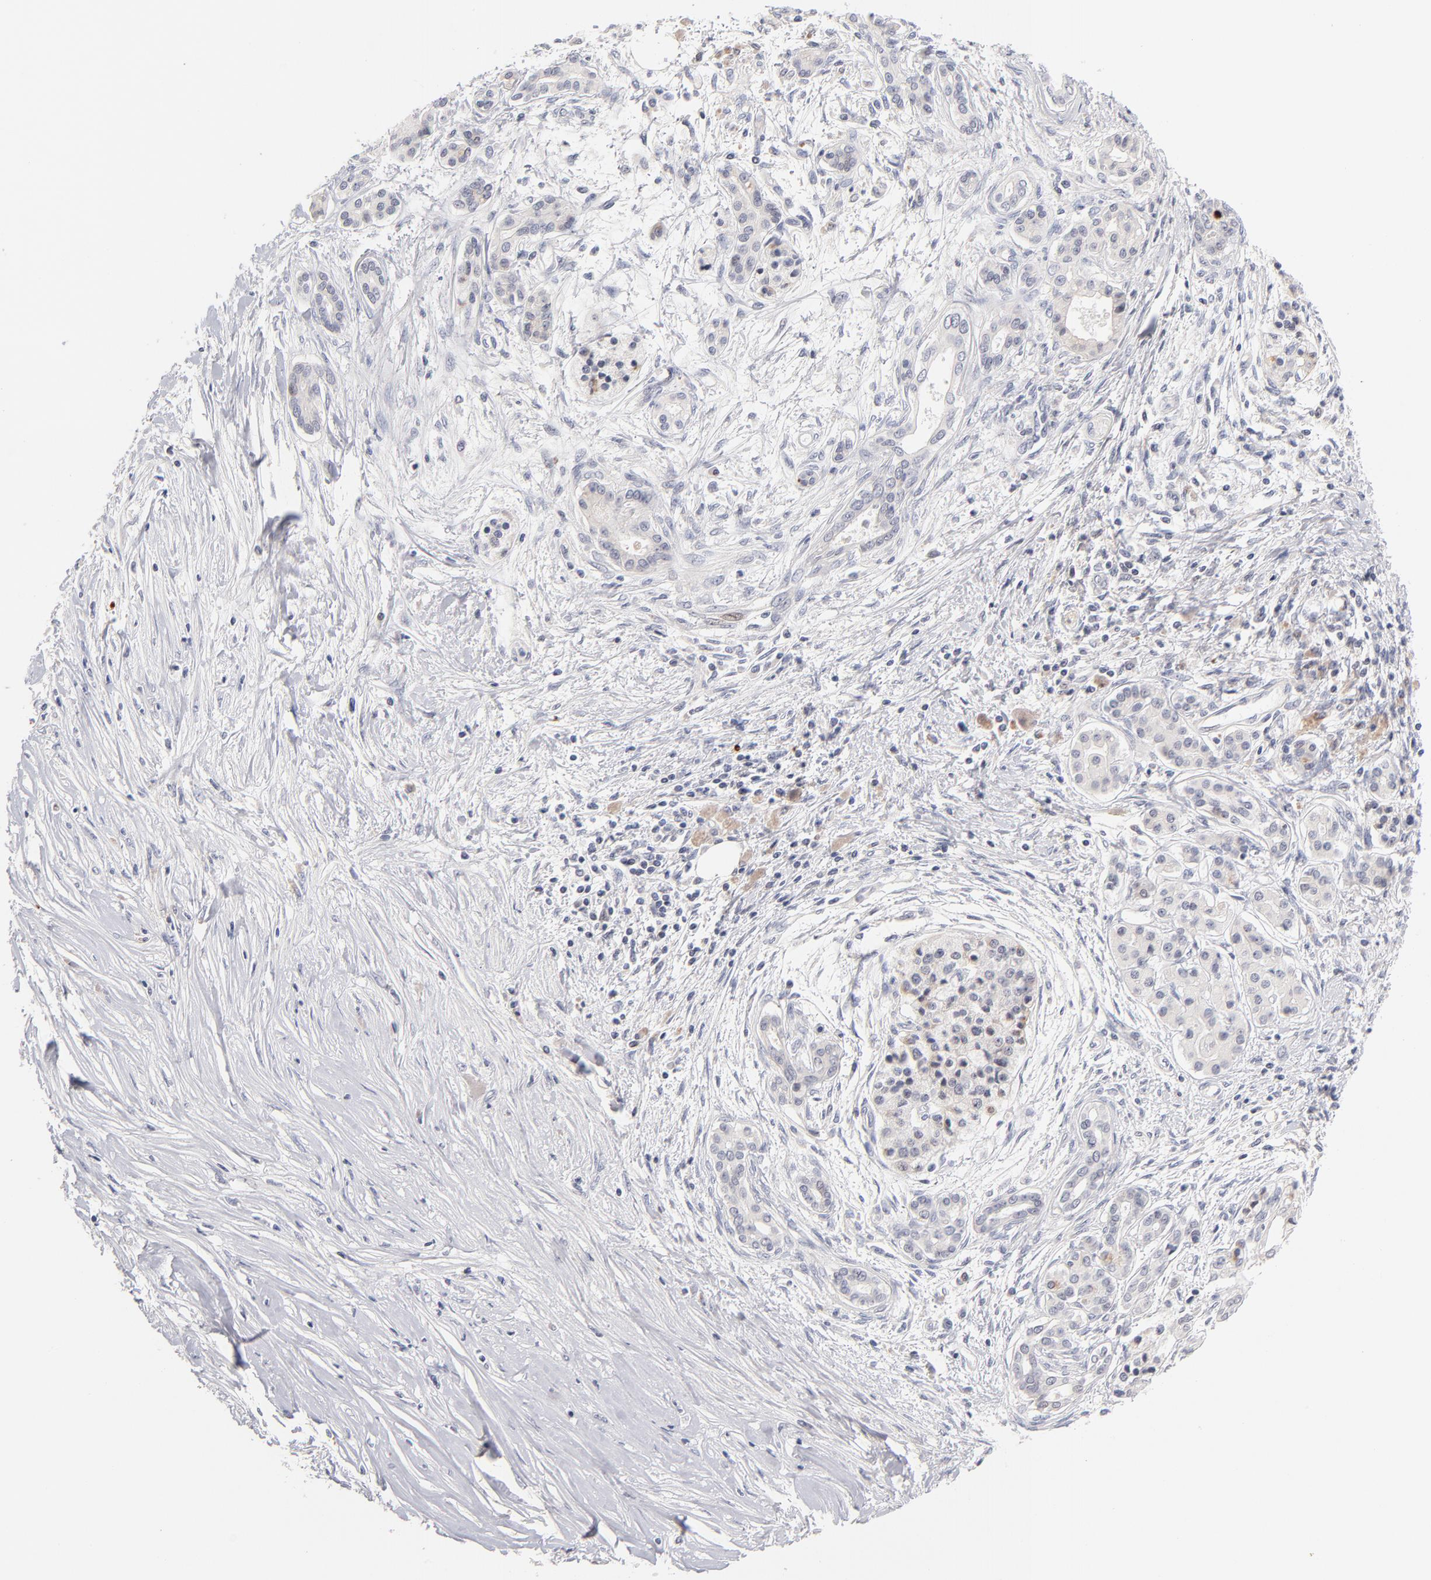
{"staining": {"intensity": "moderate", "quantity": "25%-75%", "location": "cytoplasmic/membranous,nuclear"}, "tissue": "pancreatic cancer", "cell_type": "Tumor cells", "image_type": "cancer", "snomed": [{"axis": "morphology", "description": "Adenocarcinoma, NOS"}, {"axis": "topography", "description": "Pancreas"}], "caption": "Human pancreatic adenocarcinoma stained with a protein marker shows moderate staining in tumor cells.", "gene": "PARP1", "patient": {"sex": "female", "age": 59}}